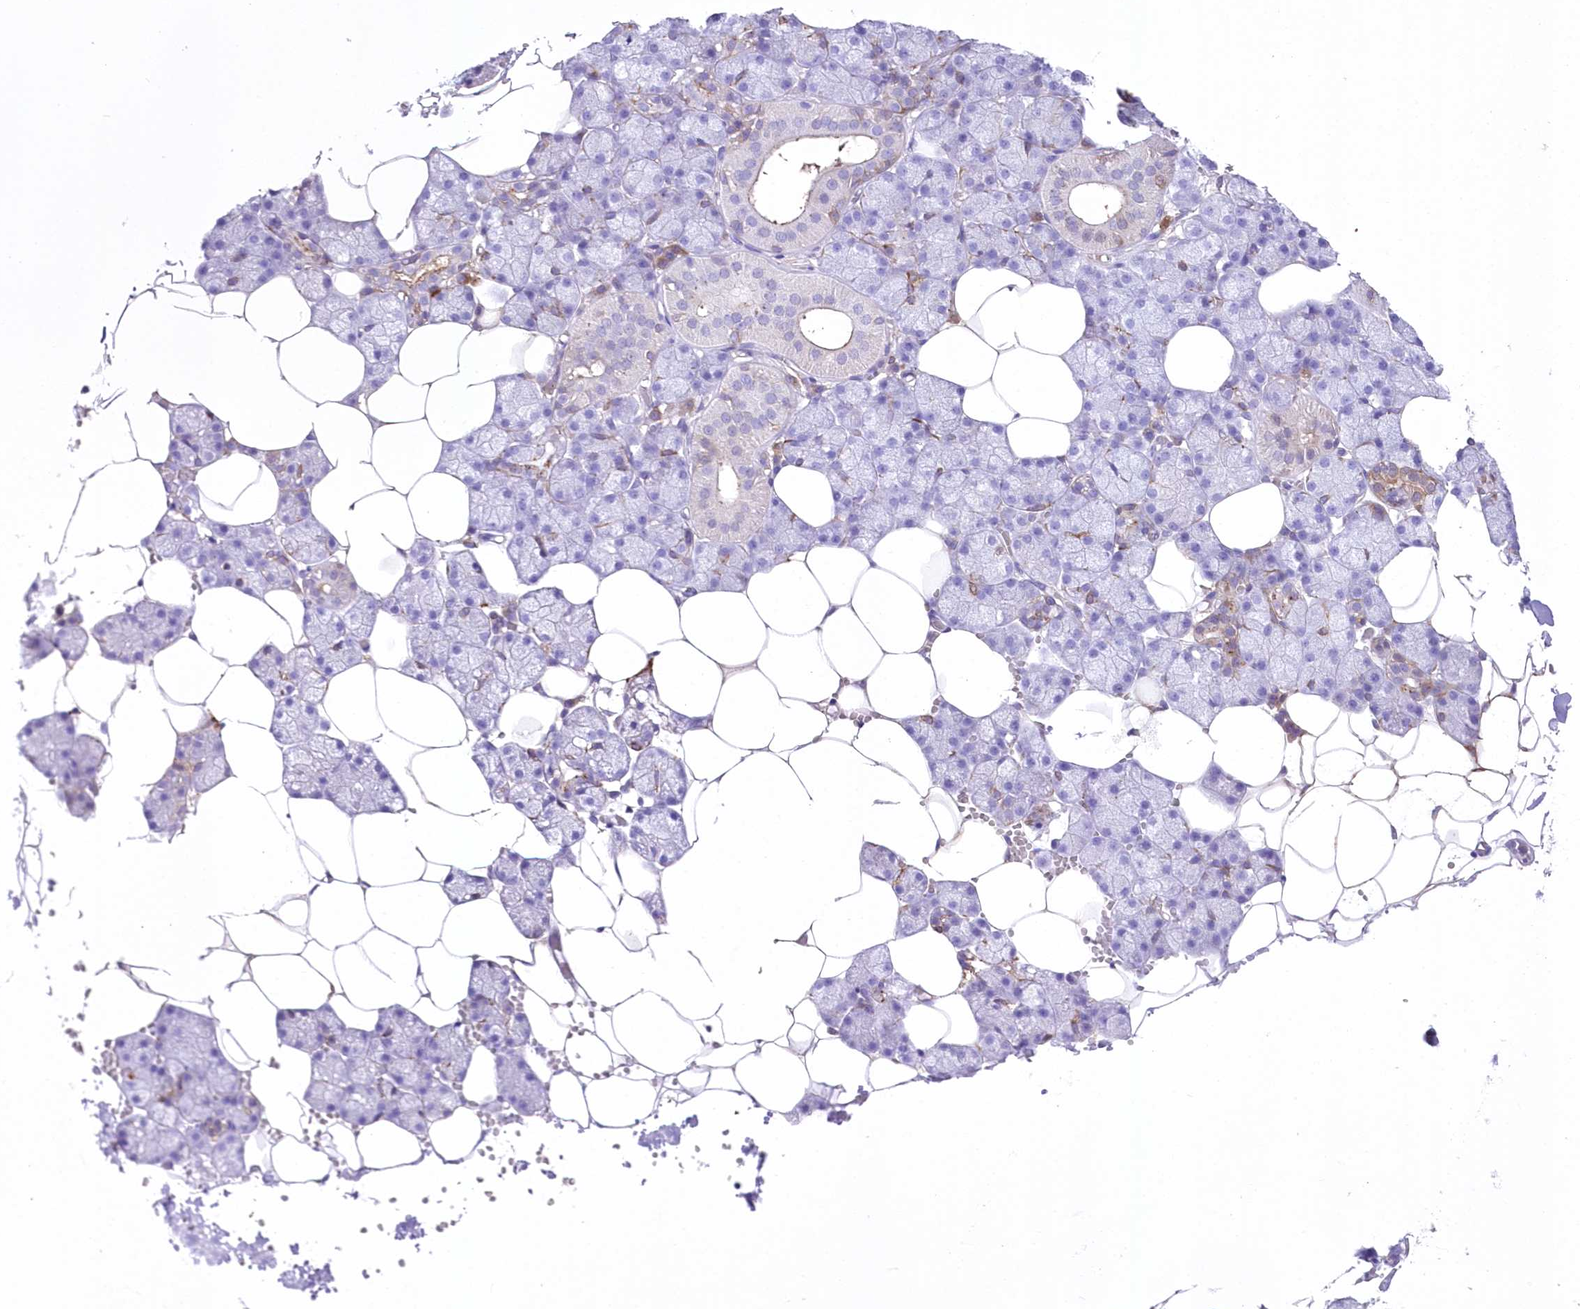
{"staining": {"intensity": "negative", "quantity": "none", "location": "none"}, "tissue": "salivary gland", "cell_type": "Glandular cells", "image_type": "normal", "snomed": [{"axis": "morphology", "description": "Normal tissue, NOS"}, {"axis": "topography", "description": "Salivary gland"}], "caption": "Photomicrograph shows no protein staining in glandular cells of unremarkable salivary gland. The staining was performed using DAB (3,3'-diaminobenzidine) to visualize the protein expression in brown, while the nuclei were stained in blue with hematoxylin (Magnification: 20x).", "gene": "DNAJC19", "patient": {"sex": "male", "age": 62}}